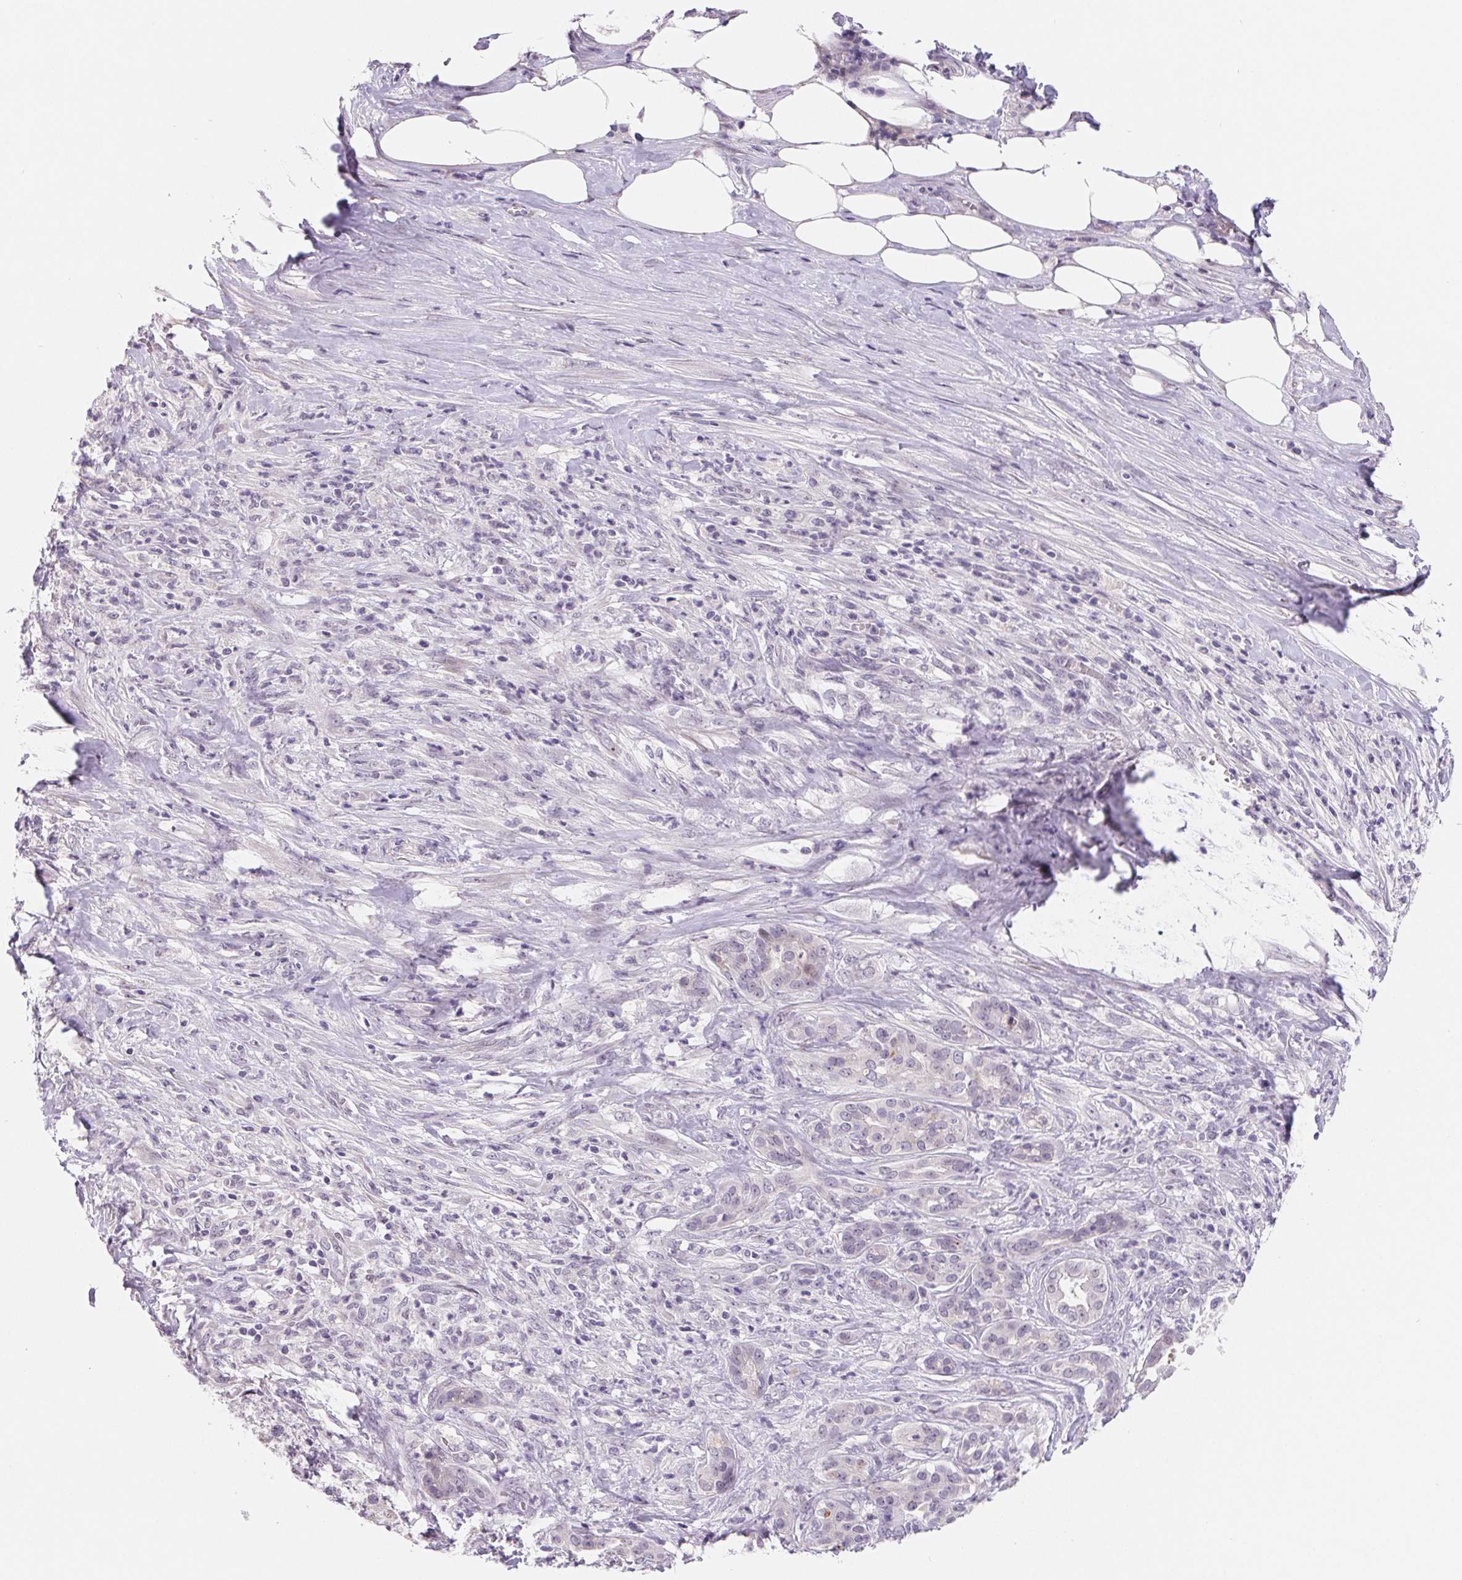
{"staining": {"intensity": "negative", "quantity": "none", "location": "none"}, "tissue": "pancreatic cancer", "cell_type": "Tumor cells", "image_type": "cancer", "snomed": [{"axis": "morphology", "description": "Normal tissue, NOS"}, {"axis": "morphology", "description": "Inflammation, NOS"}, {"axis": "morphology", "description": "Adenocarcinoma, NOS"}, {"axis": "topography", "description": "Pancreas"}], "caption": "This is a histopathology image of immunohistochemistry staining of pancreatic cancer (adenocarcinoma), which shows no expression in tumor cells.", "gene": "LCA5L", "patient": {"sex": "male", "age": 57}}